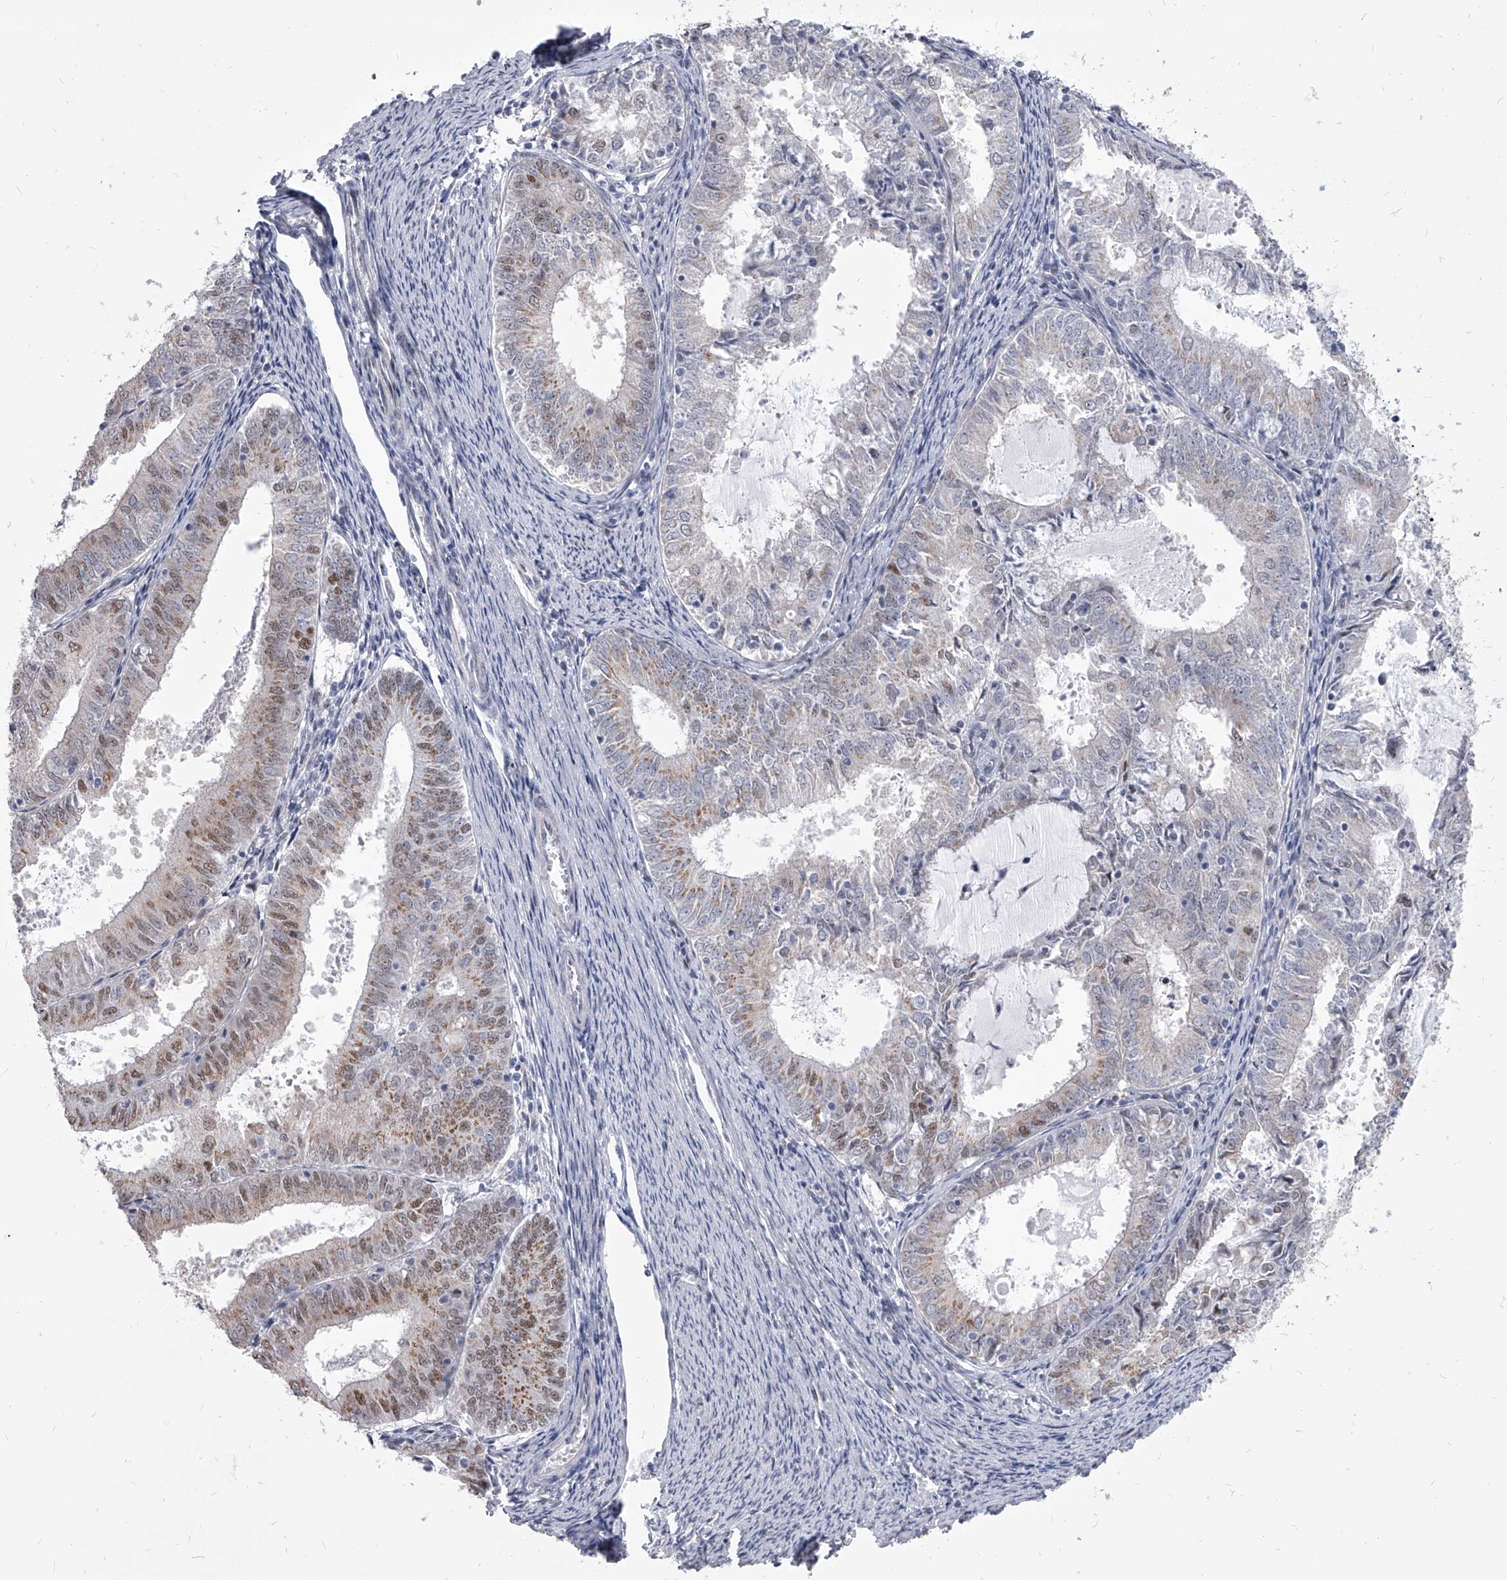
{"staining": {"intensity": "moderate", "quantity": "25%-75%", "location": "cytoplasmic/membranous,nuclear"}, "tissue": "endometrial cancer", "cell_type": "Tumor cells", "image_type": "cancer", "snomed": [{"axis": "morphology", "description": "Adenocarcinoma, NOS"}, {"axis": "topography", "description": "Endometrium"}], "caption": "Immunohistochemical staining of endometrial adenocarcinoma shows medium levels of moderate cytoplasmic/membranous and nuclear protein expression in approximately 25%-75% of tumor cells. The staining was performed using DAB (3,3'-diaminobenzidine), with brown indicating positive protein expression. Nuclei are stained blue with hematoxylin.", "gene": "EVA1C", "patient": {"sex": "female", "age": 57}}